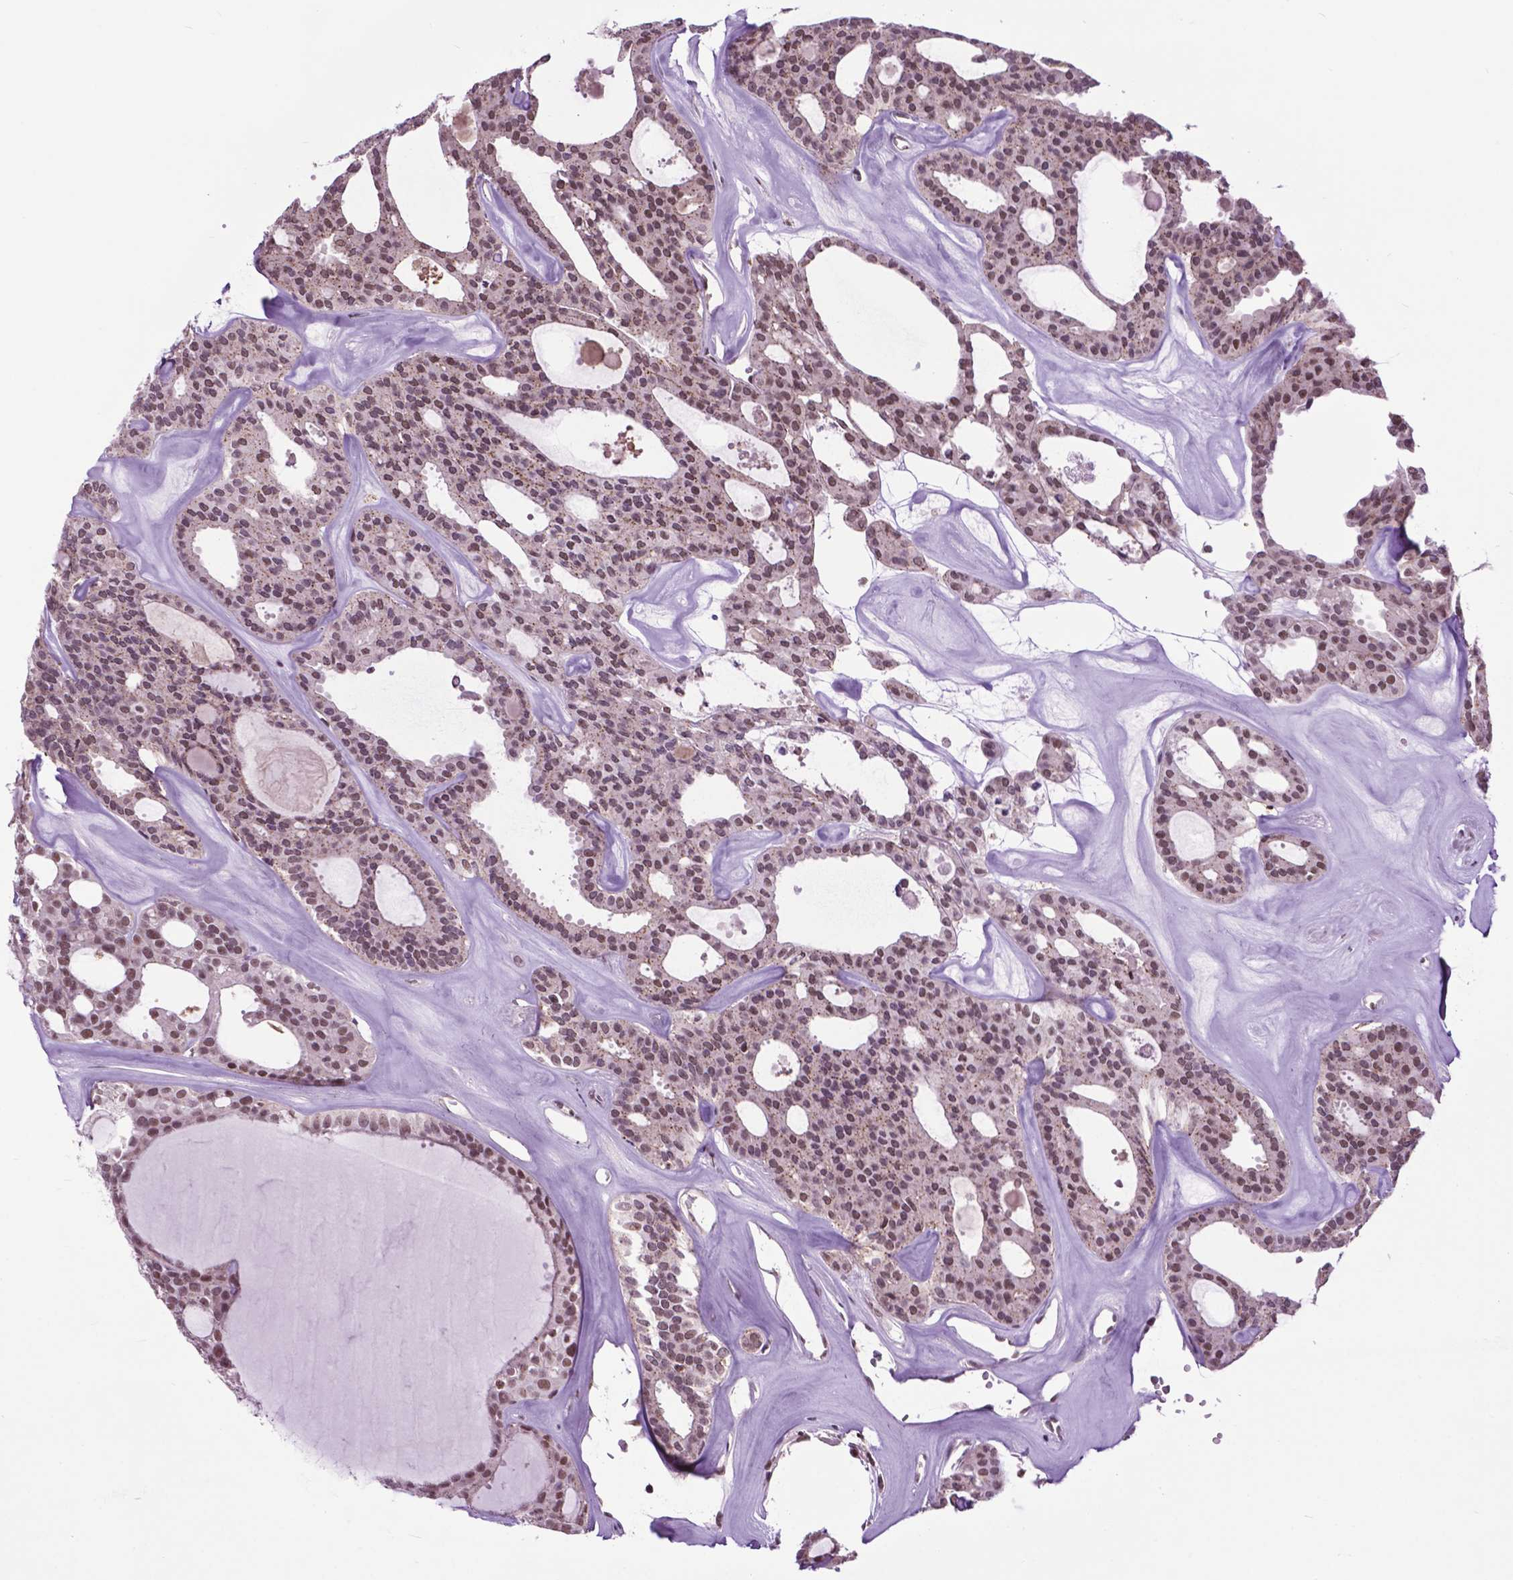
{"staining": {"intensity": "moderate", "quantity": "<25%", "location": "nuclear"}, "tissue": "thyroid cancer", "cell_type": "Tumor cells", "image_type": "cancer", "snomed": [{"axis": "morphology", "description": "Follicular adenoma carcinoma, NOS"}, {"axis": "topography", "description": "Thyroid gland"}], "caption": "Immunohistochemistry micrograph of thyroid cancer (follicular adenoma carcinoma) stained for a protein (brown), which exhibits low levels of moderate nuclear staining in about <25% of tumor cells.", "gene": "EAF1", "patient": {"sex": "male", "age": 75}}